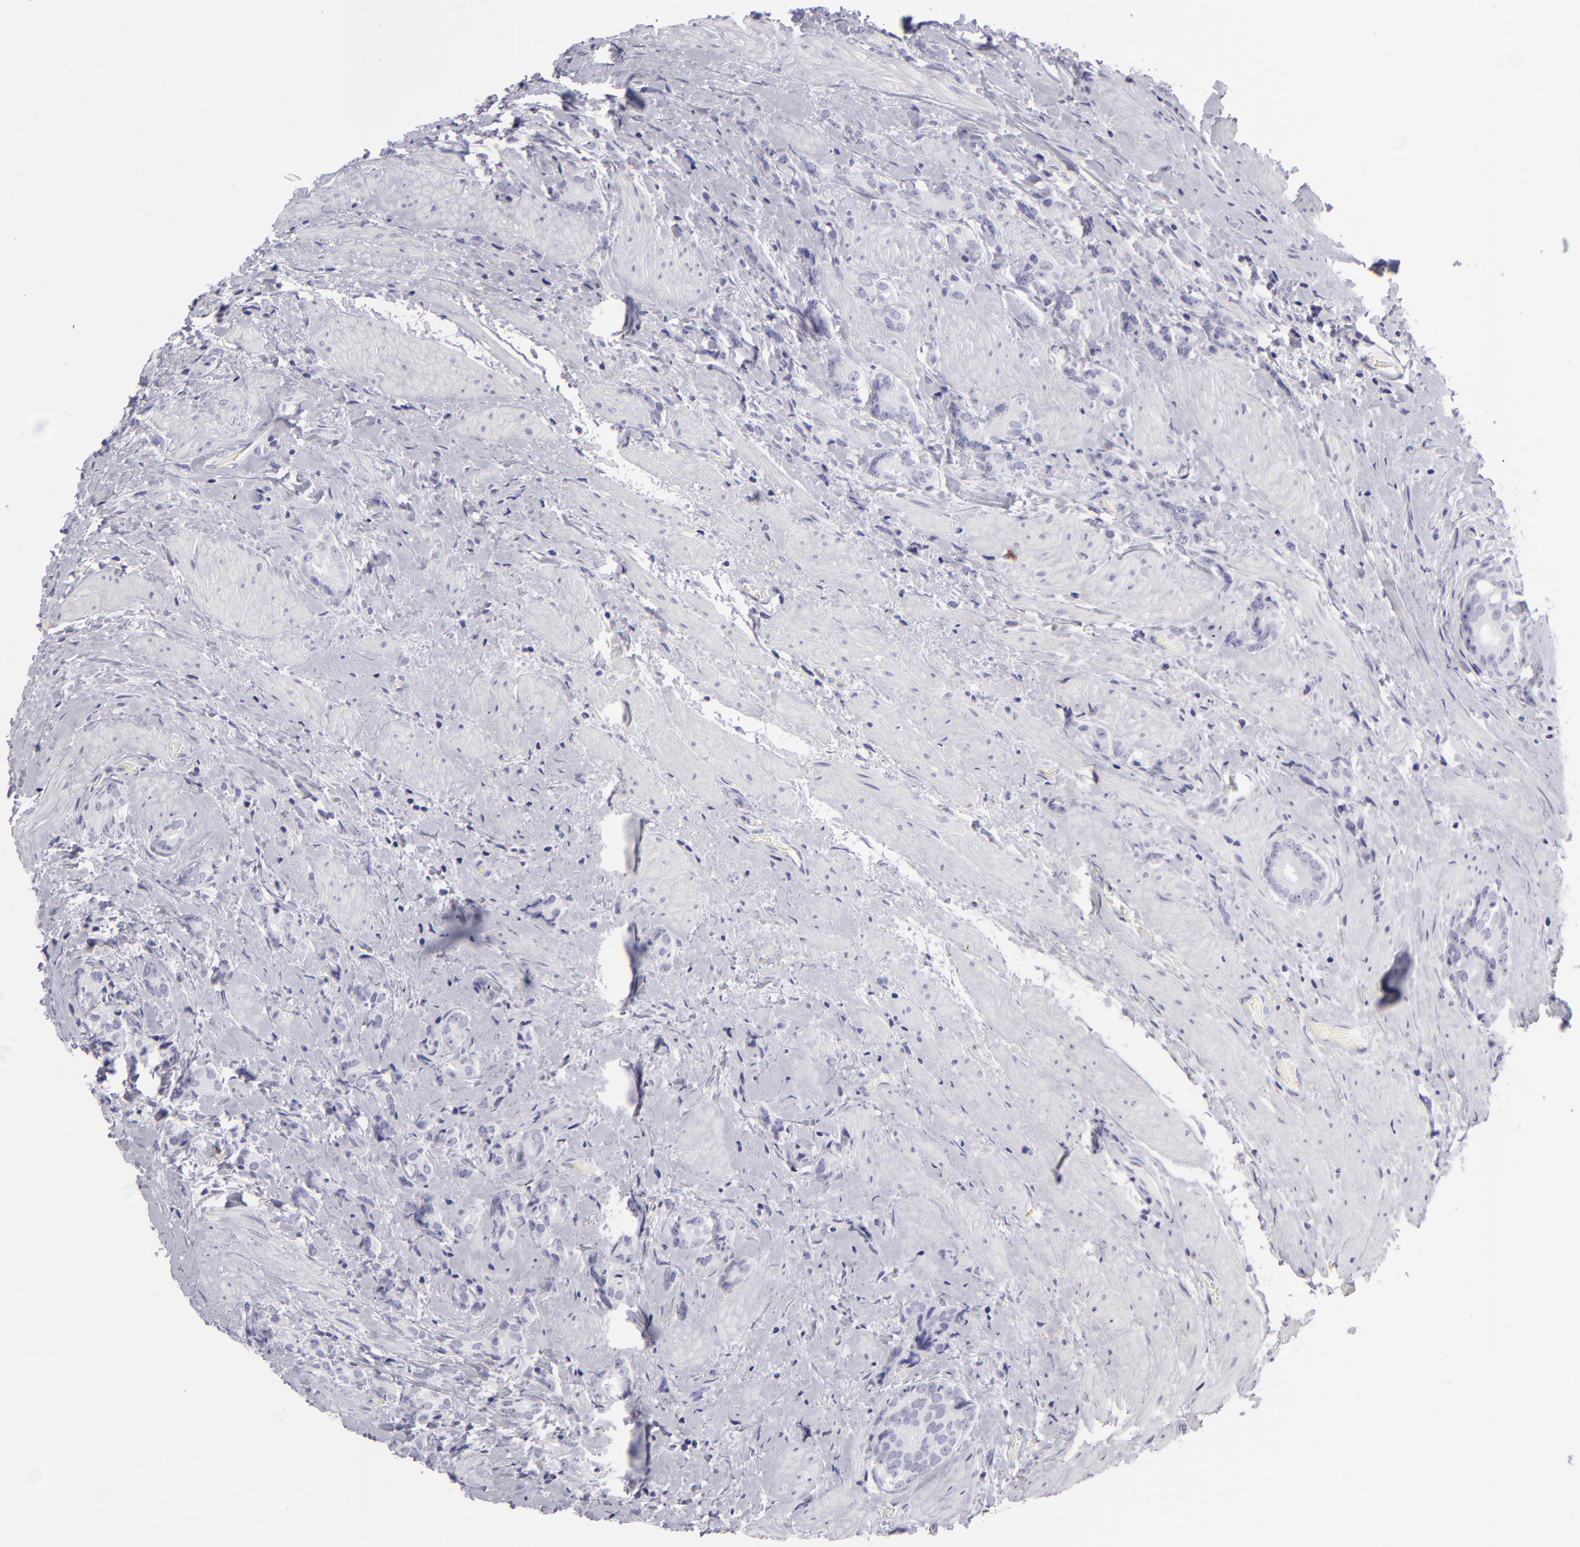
{"staining": {"intensity": "negative", "quantity": "none", "location": "none"}, "tissue": "prostate cancer", "cell_type": "Tumor cells", "image_type": "cancer", "snomed": [{"axis": "morphology", "description": "Adenocarcinoma, Medium grade"}, {"axis": "topography", "description": "Prostate"}], "caption": "Tumor cells are negative for brown protein staining in prostate cancer. Brightfield microscopy of IHC stained with DAB (brown) and hematoxylin (blue), captured at high magnification.", "gene": "VIL1", "patient": {"sex": "male", "age": 59}}